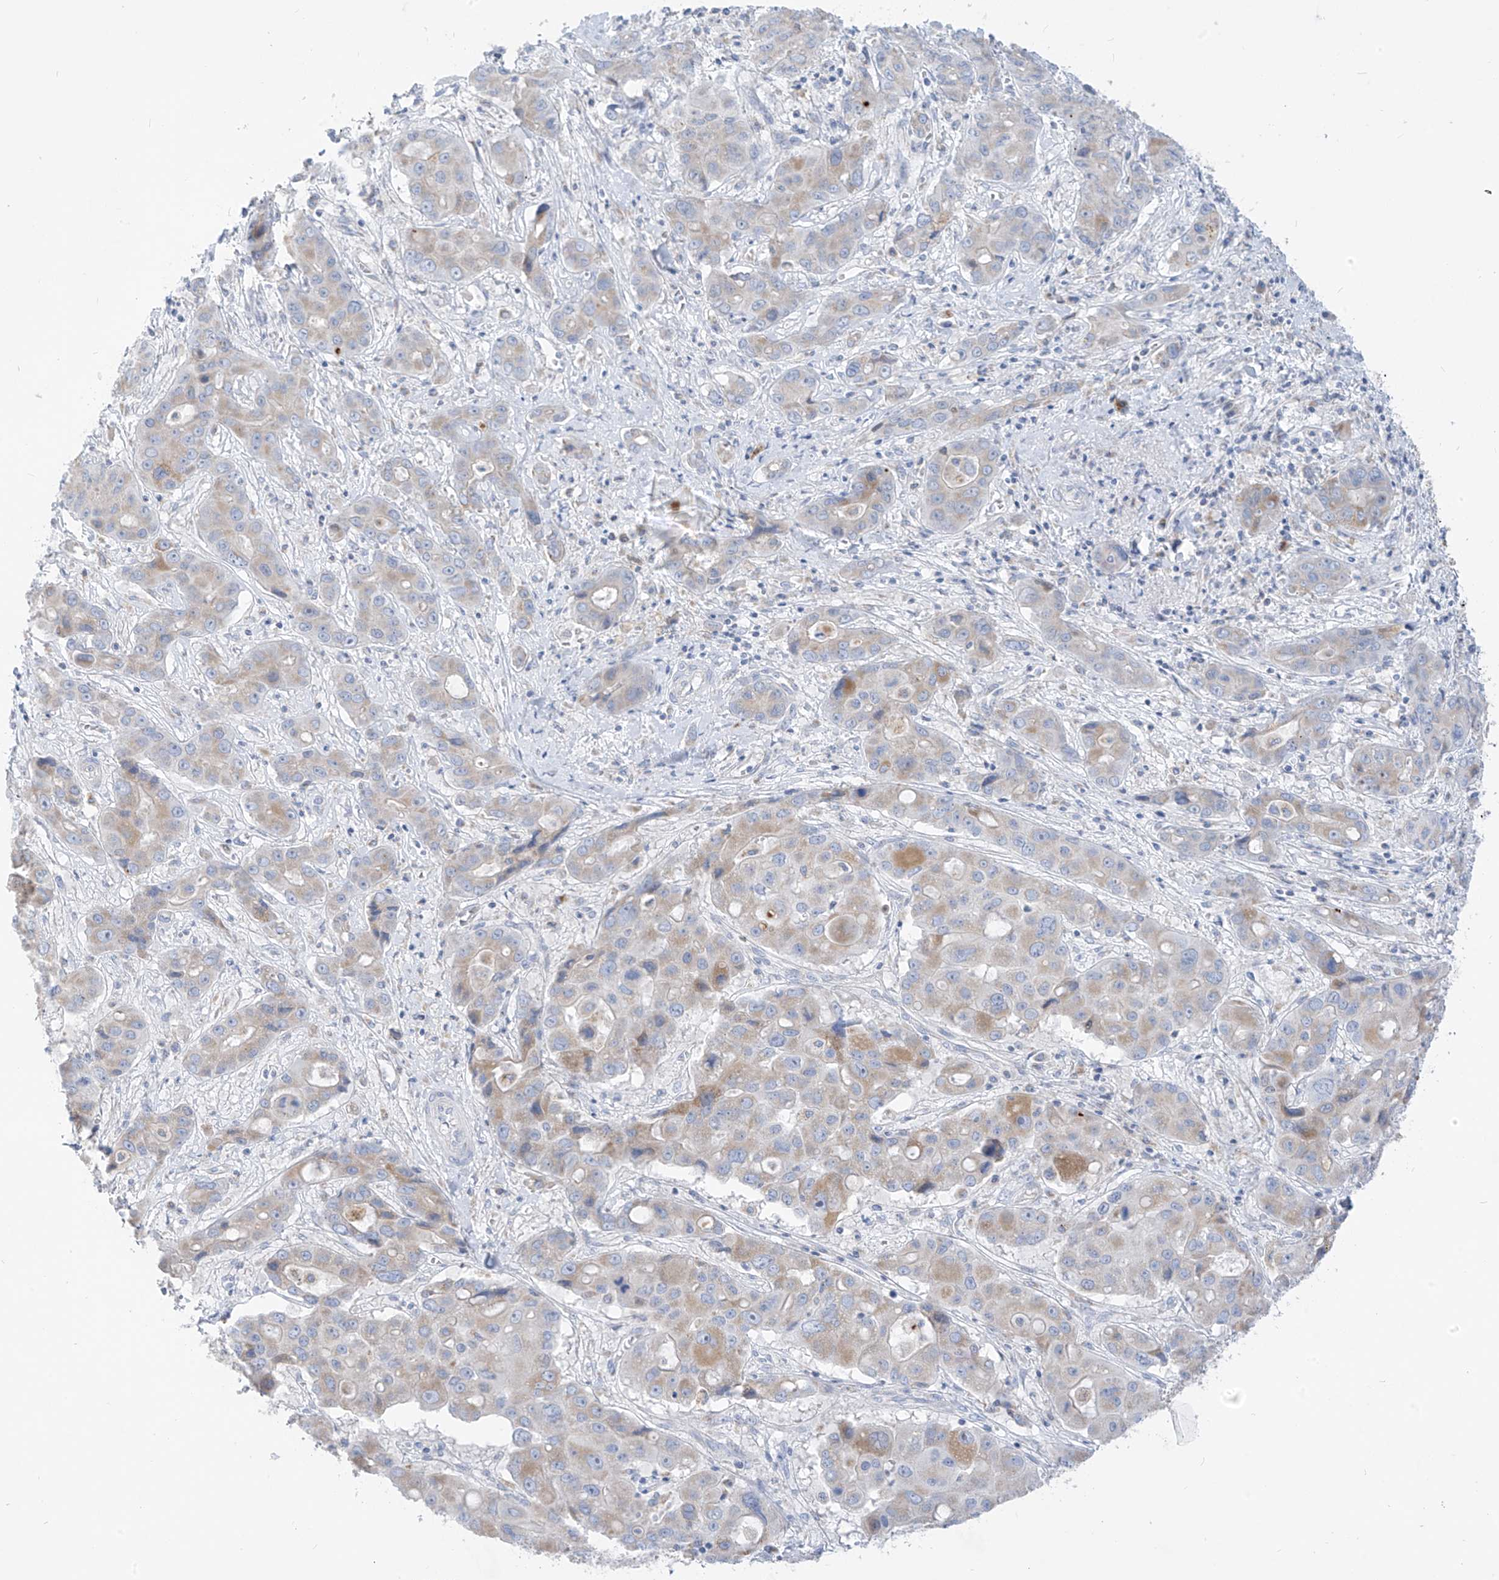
{"staining": {"intensity": "moderate", "quantity": "<25%", "location": "cytoplasmic/membranous"}, "tissue": "liver cancer", "cell_type": "Tumor cells", "image_type": "cancer", "snomed": [{"axis": "morphology", "description": "Cholangiocarcinoma"}, {"axis": "topography", "description": "Liver"}], "caption": "Tumor cells exhibit low levels of moderate cytoplasmic/membranous expression in about <25% of cells in liver cholangiocarcinoma.", "gene": "ZNF404", "patient": {"sex": "male", "age": 67}}